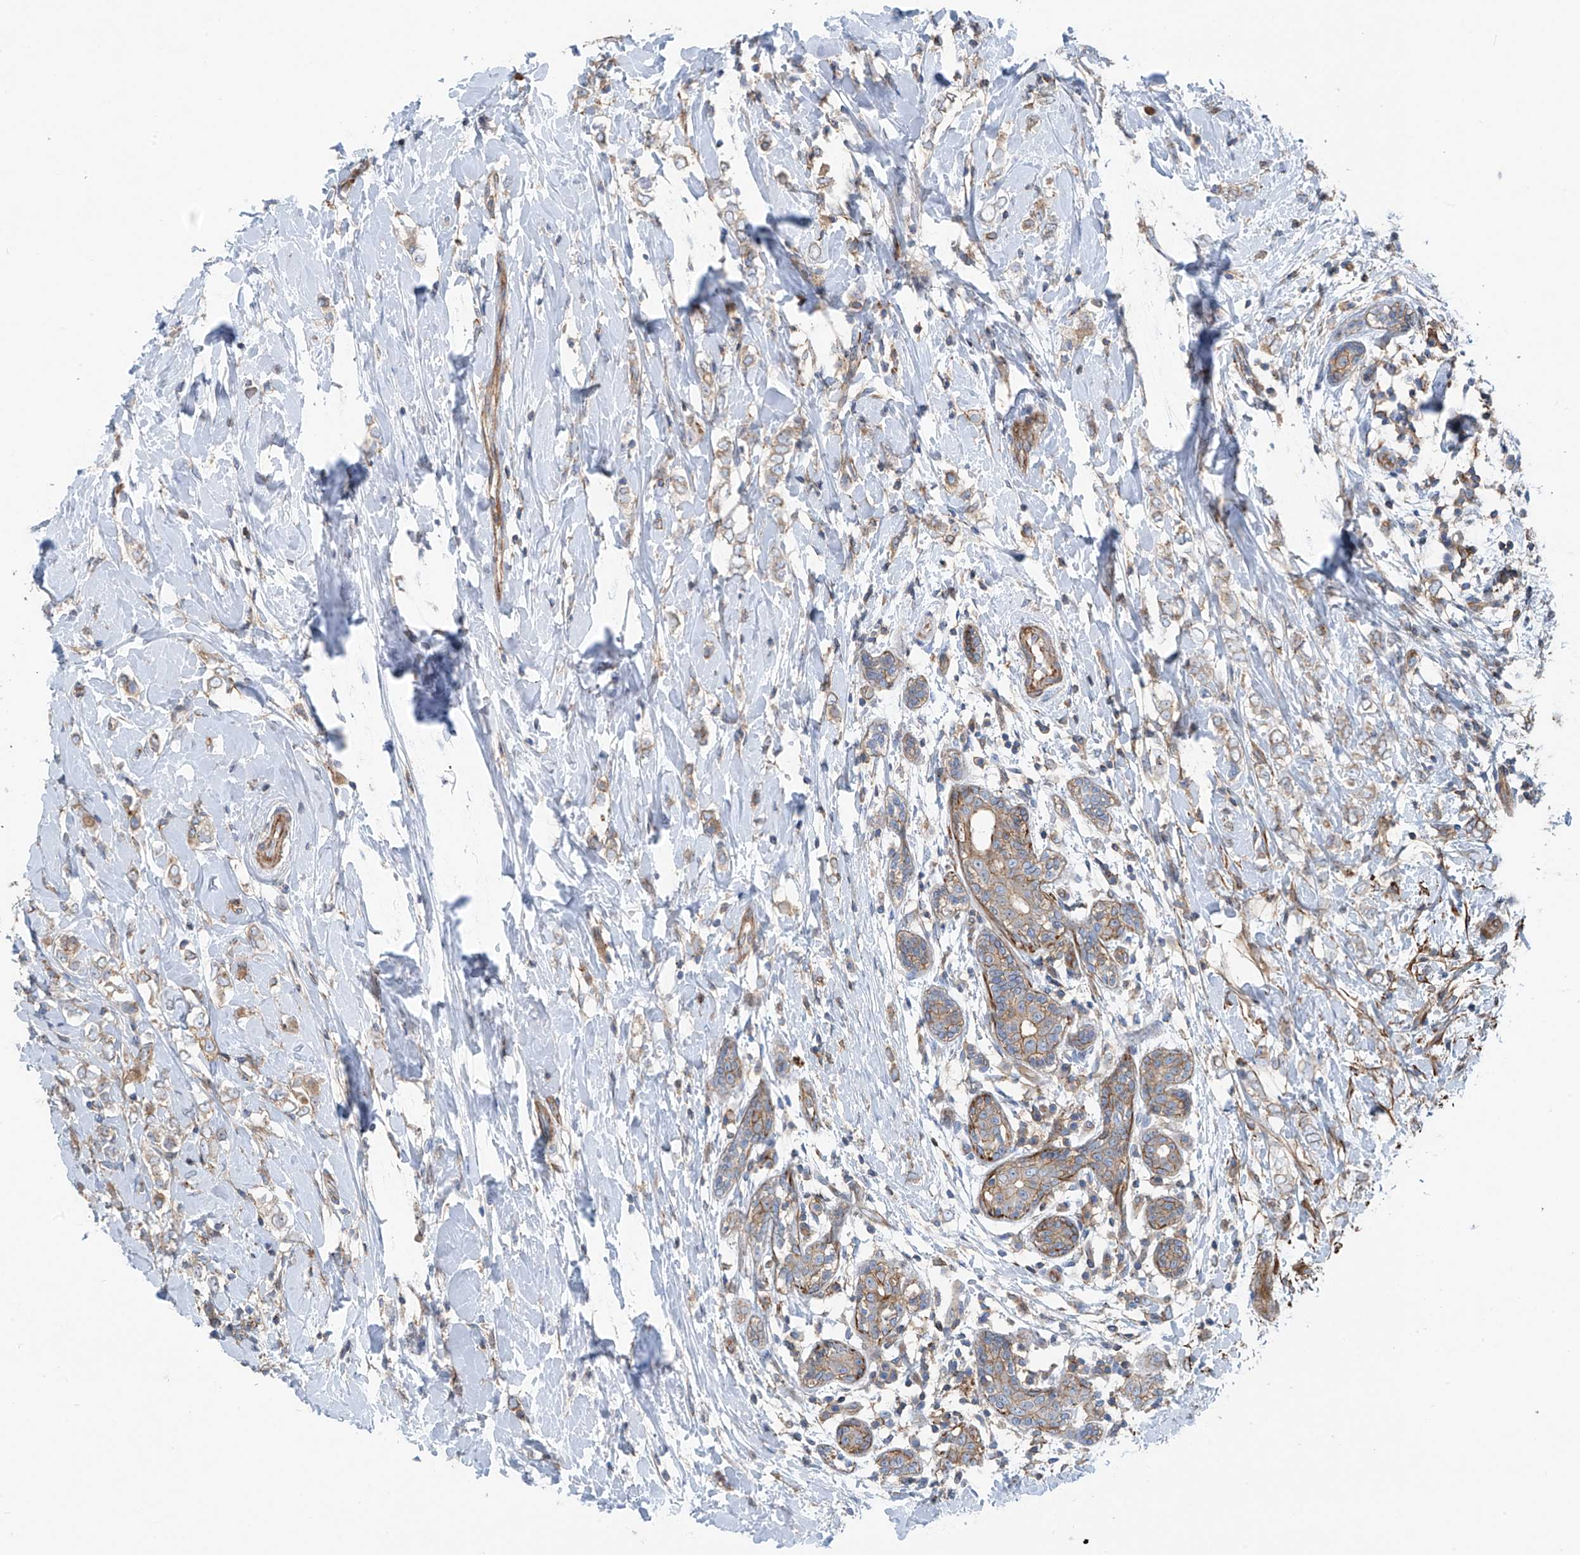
{"staining": {"intensity": "weak", "quantity": ">75%", "location": "cytoplasmic/membranous"}, "tissue": "breast cancer", "cell_type": "Tumor cells", "image_type": "cancer", "snomed": [{"axis": "morphology", "description": "Normal tissue, NOS"}, {"axis": "morphology", "description": "Lobular carcinoma"}, {"axis": "topography", "description": "Breast"}], "caption": "Breast cancer tissue displays weak cytoplasmic/membranous staining in approximately >75% of tumor cells, visualized by immunohistochemistry.", "gene": "SLC1A5", "patient": {"sex": "female", "age": 47}}